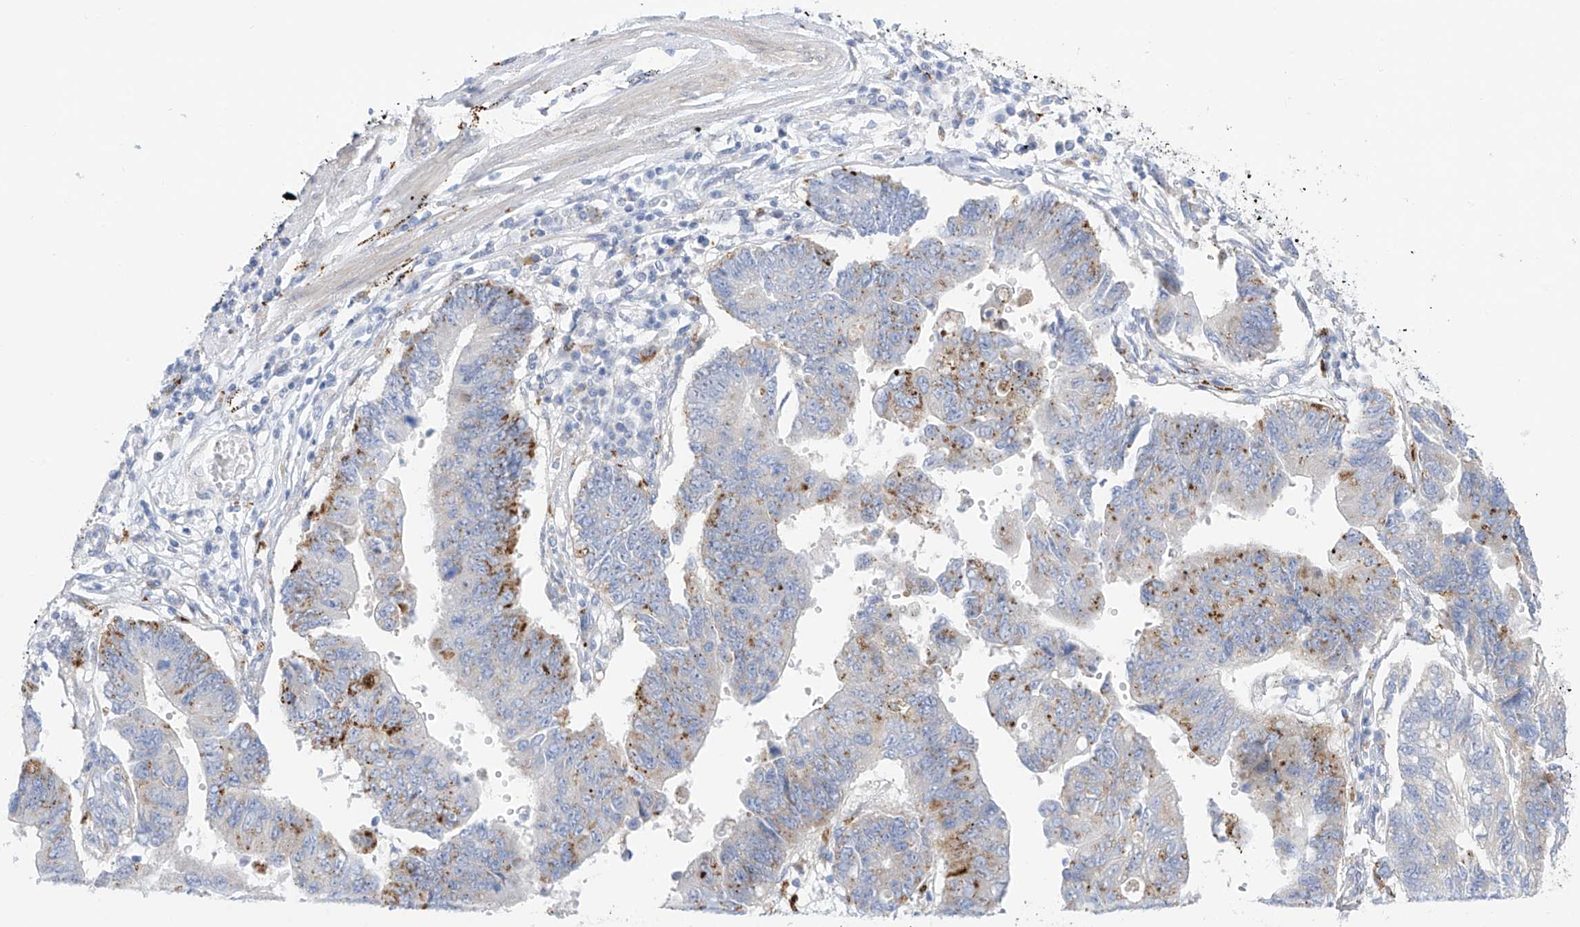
{"staining": {"intensity": "moderate", "quantity": "25%-75%", "location": "cytoplasmic/membranous"}, "tissue": "stomach cancer", "cell_type": "Tumor cells", "image_type": "cancer", "snomed": [{"axis": "morphology", "description": "Adenocarcinoma, NOS"}, {"axis": "topography", "description": "Stomach"}], "caption": "This photomicrograph displays immunohistochemistry staining of human stomach cancer (adenocarcinoma), with medium moderate cytoplasmic/membranous staining in approximately 25%-75% of tumor cells.", "gene": "PSPH", "patient": {"sex": "male", "age": 59}}